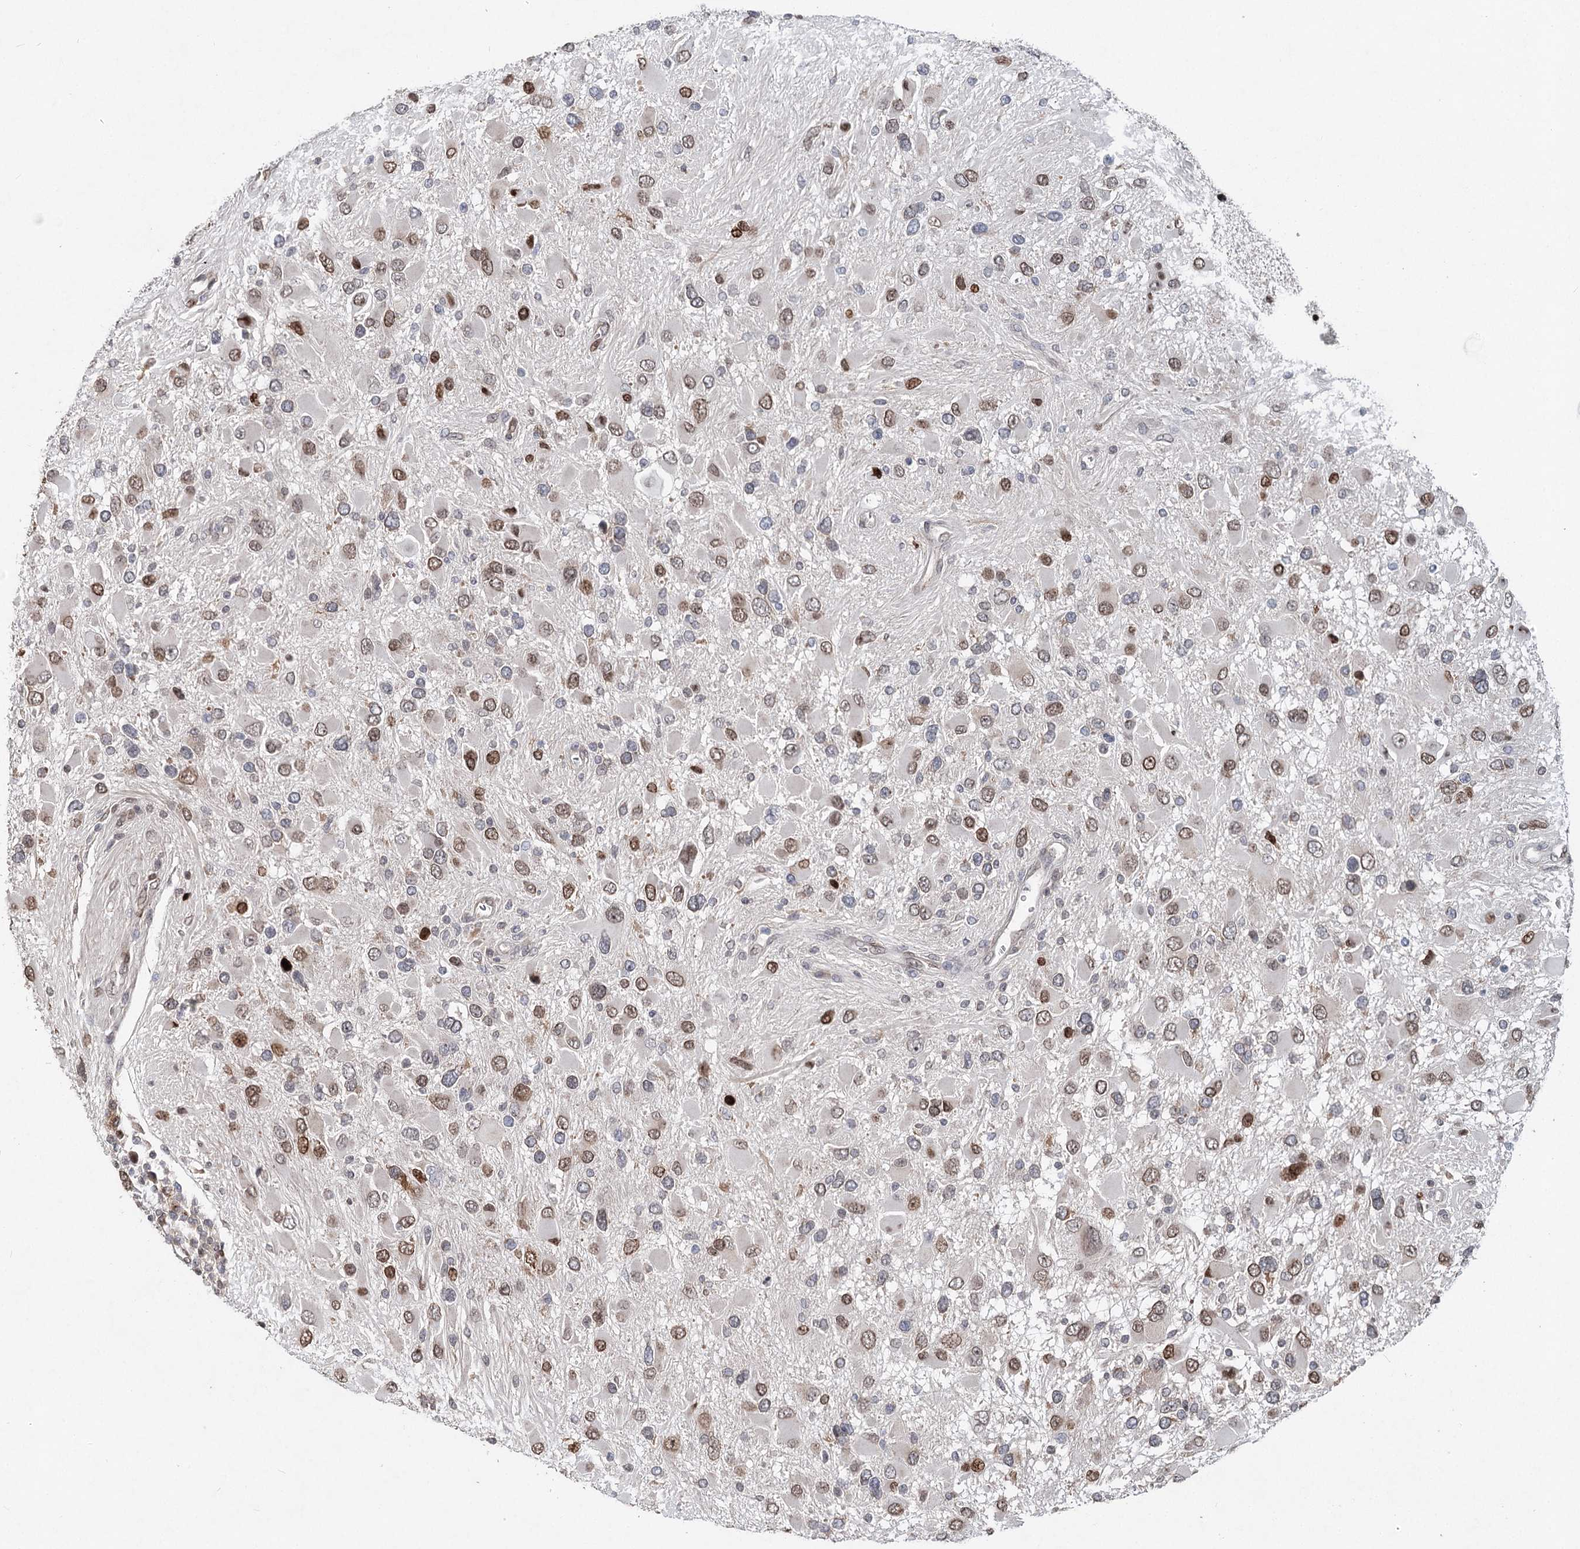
{"staining": {"intensity": "moderate", "quantity": "25%-75%", "location": "nuclear"}, "tissue": "glioma", "cell_type": "Tumor cells", "image_type": "cancer", "snomed": [{"axis": "morphology", "description": "Glioma, malignant, High grade"}, {"axis": "topography", "description": "Brain"}], "caption": "Immunohistochemistry (IHC) image of glioma stained for a protein (brown), which displays medium levels of moderate nuclear staining in approximately 25%-75% of tumor cells.", "gene": "FRMD4A", "patient": {"sex": "male", "age": 53}}